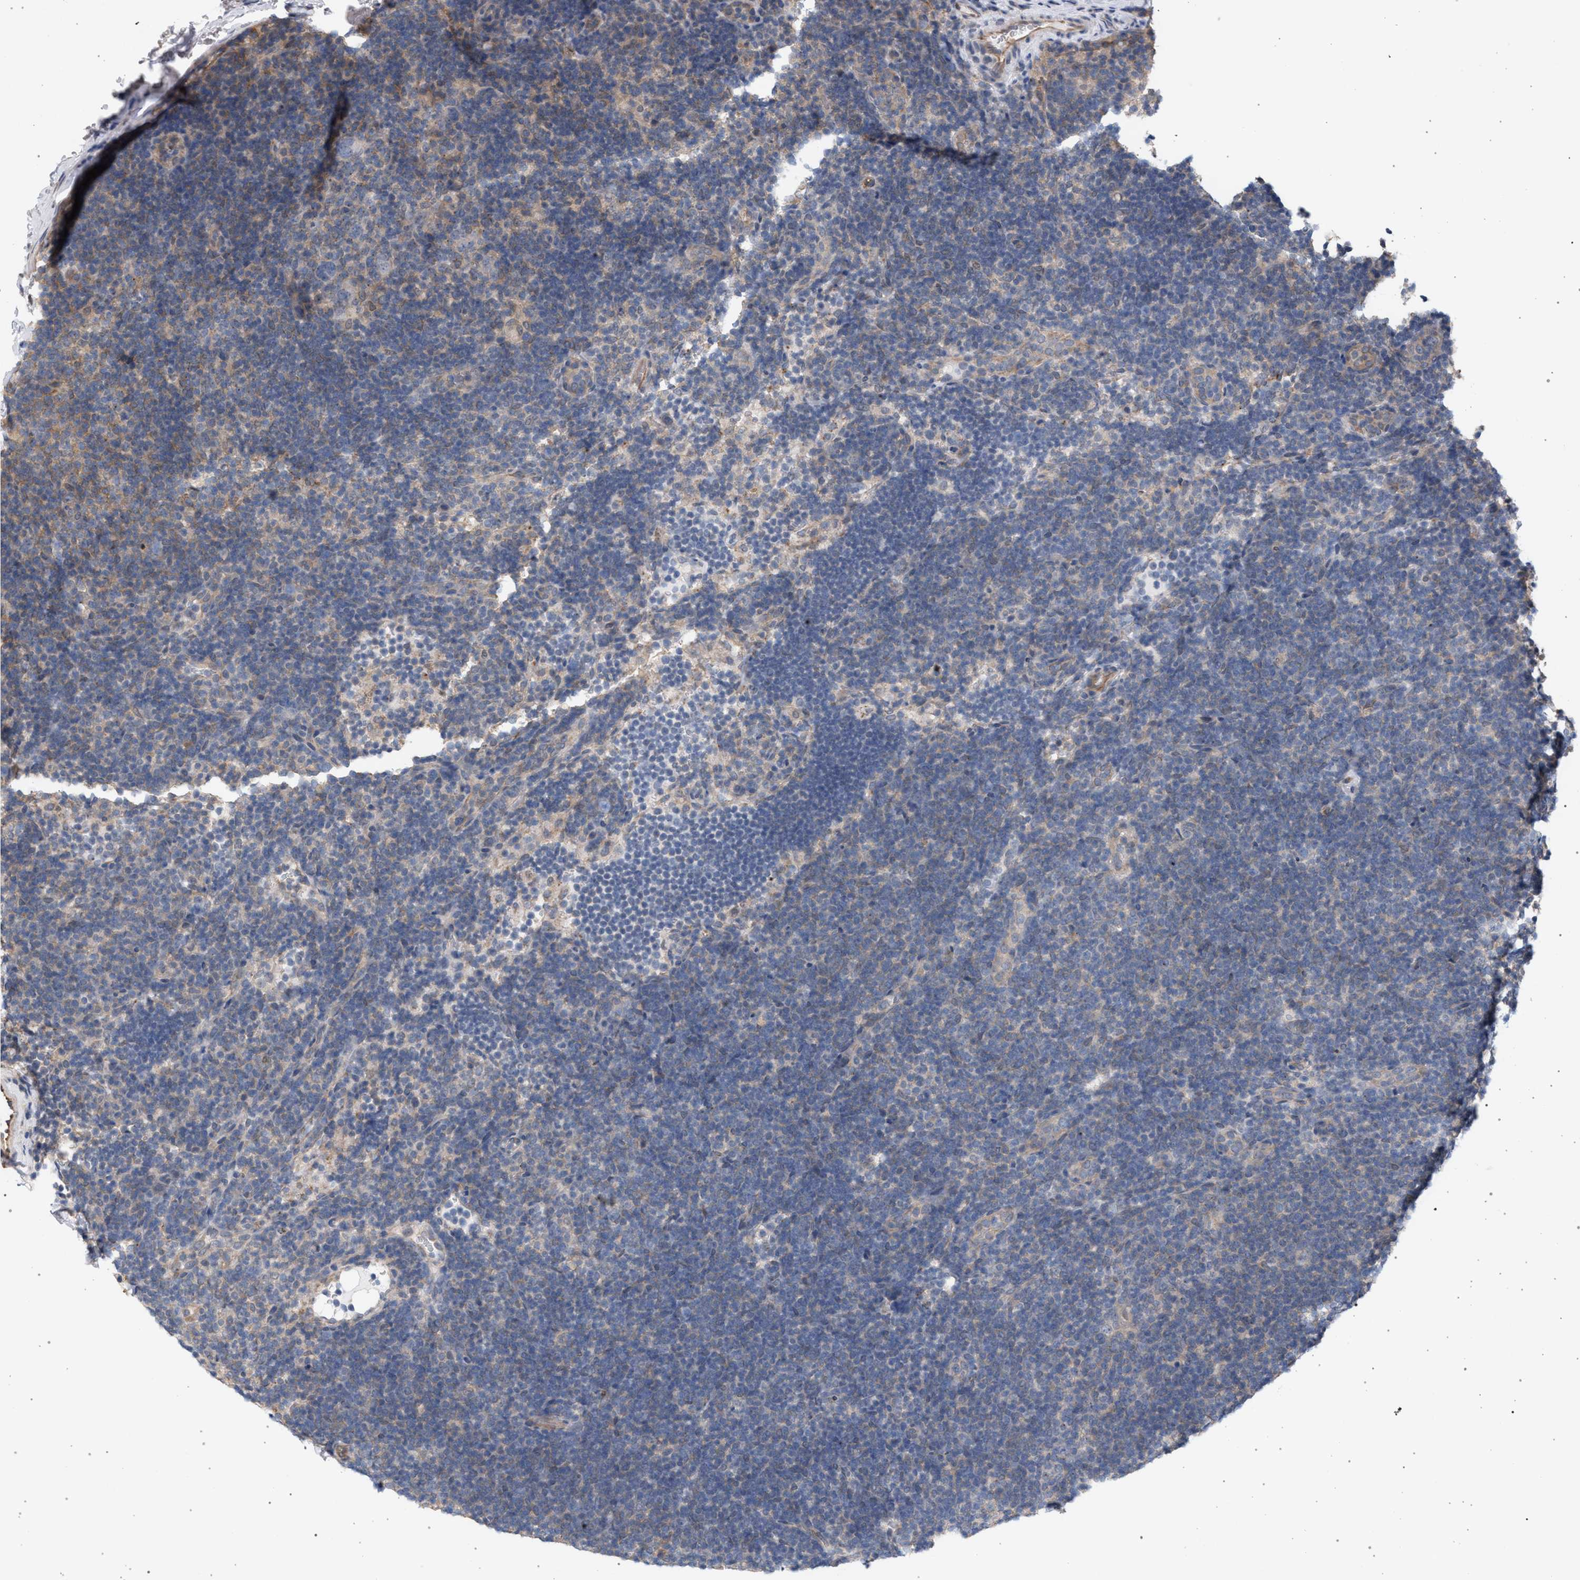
{"staining": {"intensity": "negative", "quantity": "none", "location": "none"}, "tissue": "lymphoma", "cell_type": "Tumor cells", "image_type": "cancer", "snomed": [{"axis": "morphology", "description": "Hodgkin's disease, NOS"}, {"axis": "topography", "description": "Lymph node"}], "caption": "This is a micrograph of IHC staining of lymphoma, which shows no expression in tumor cells.", "gene": "ARPC5L", "patient": {"sex": "female", "age": 57}}